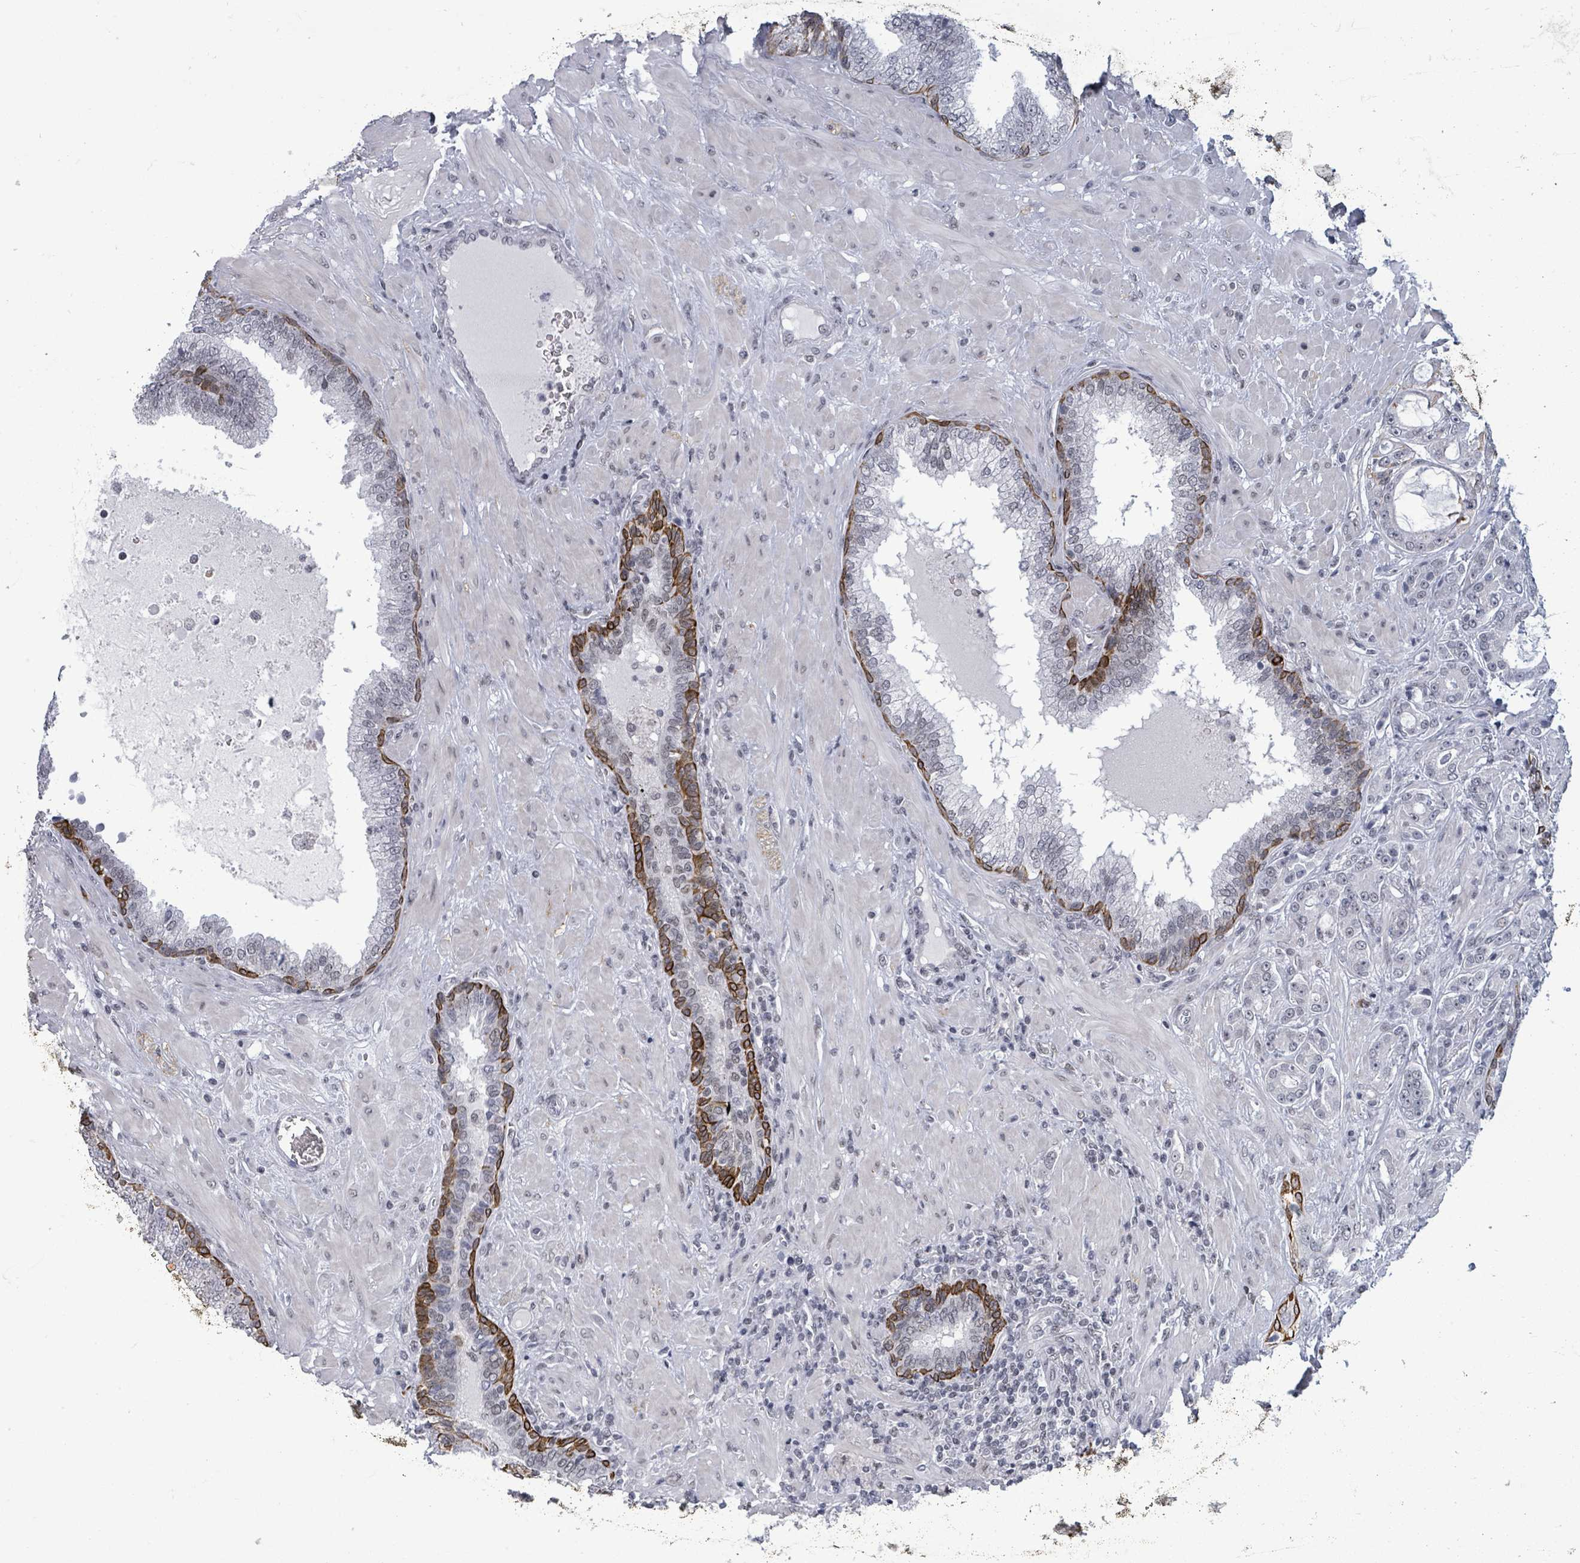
{"staining": {"intensity": "weak", "quantity": "25%-75%", "location": "nuclear"}, "tissue": "prostate cancer", "cell_type": "Tumor cells", "image_type": "cancer", "snomed": [{"axis": "morphology", "description": "Adenocarcinoma, High grade"}, {"axis": "topography", "description": "Prostate"}], "caption": "This image exhibits high-grade adenocarcinoma (prostate) stained with immunohistochemistry to label a protein in brown. The nuclear of tumor cells show weak positivity for the protein. Nuclei are counter-stained blue.", "gene": "ERCC5", "patient": {"sex": "male", "age": 55}}